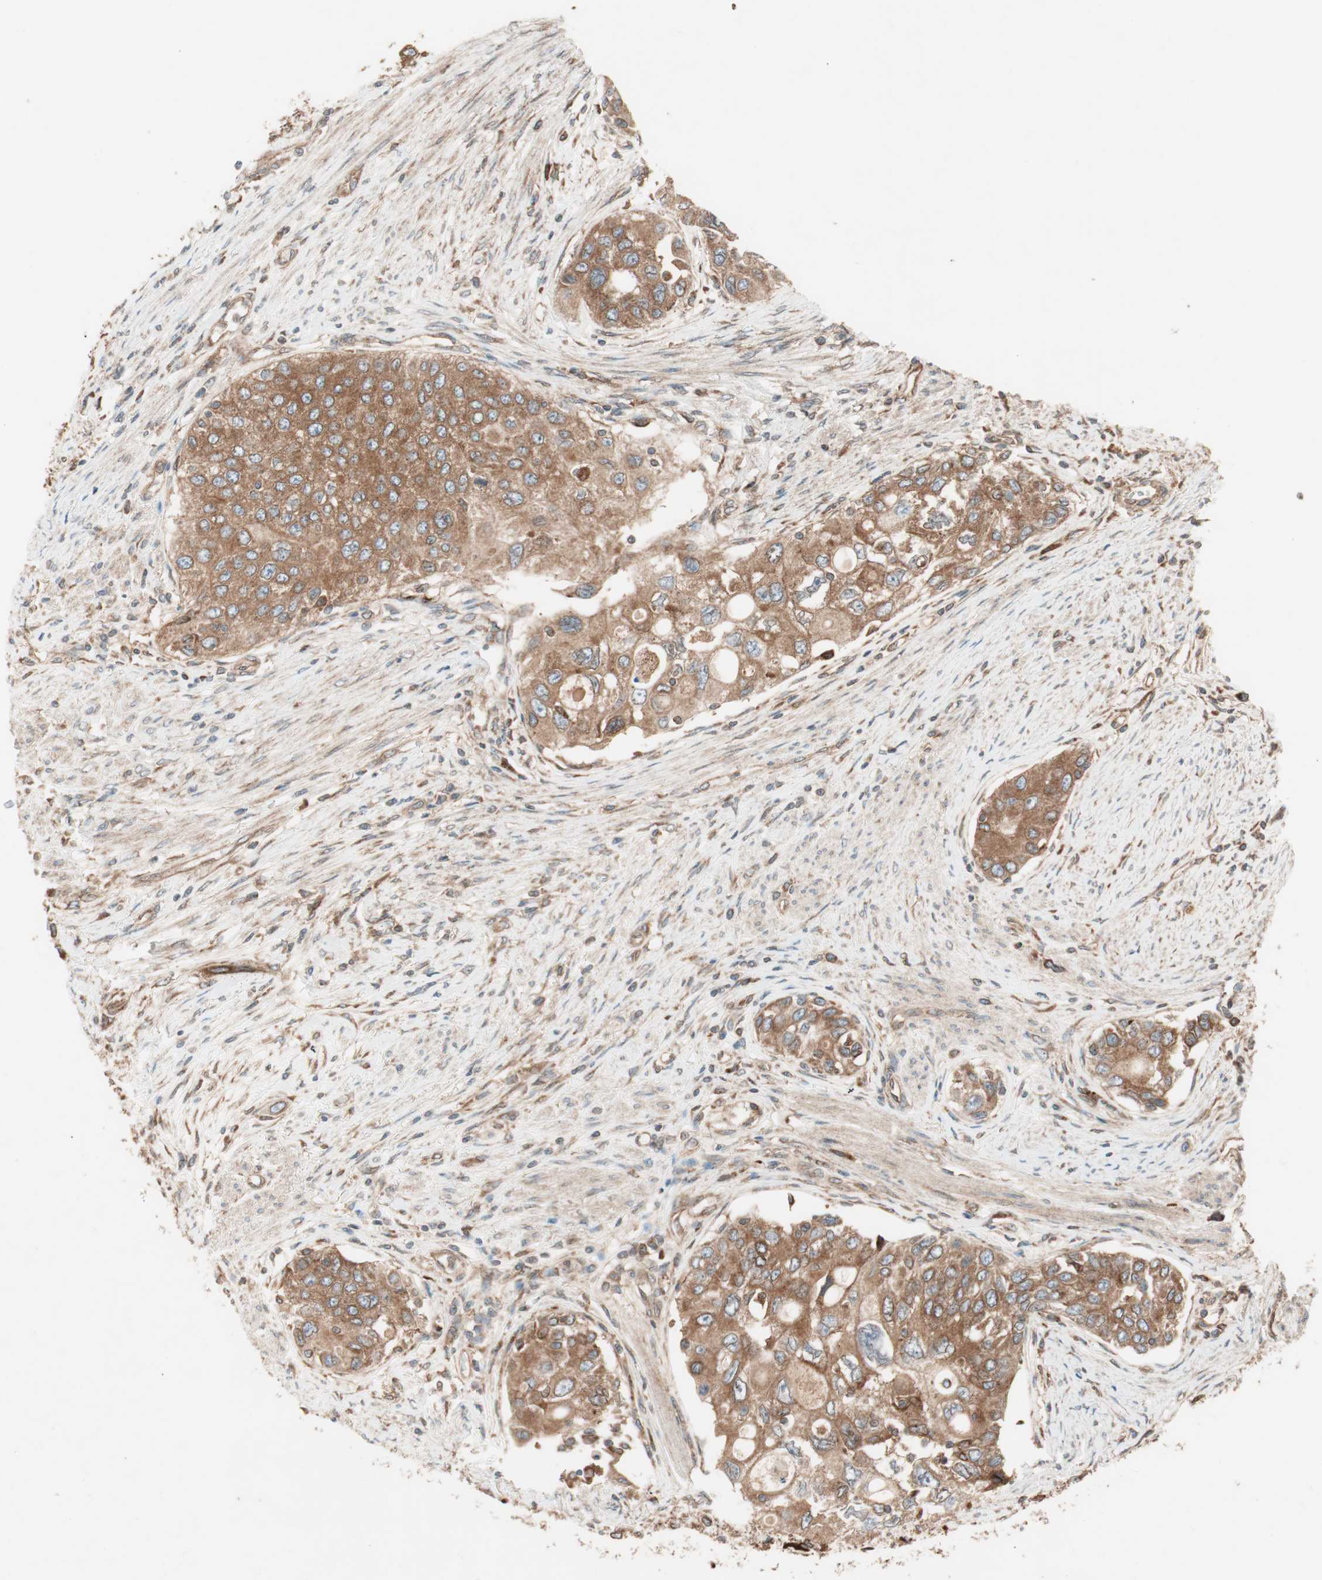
{"staining": {"intensity": "moderate", "quantity": ">75%", "location": "cytoplasmic/membranous"}, "tissue": "urothelial cancer", "cell_type": "Tumor cells", "image_type": "cancer", "snomed": [{"axis": "morphology", "description": "Urothelial carcinoma, High grade"}, {"axis": "topography", "description": "Urinary bladder"}], "caption": "This micrograph displays immunohistochemistry (IHC) staining of urothelial carcinoma (high-grade), with medium moderate cytoplasmic/membranous positivity in about >75% of tumor cells.", "gene": "RAB5A", "patient": {"sex": "female", "age": 56}}